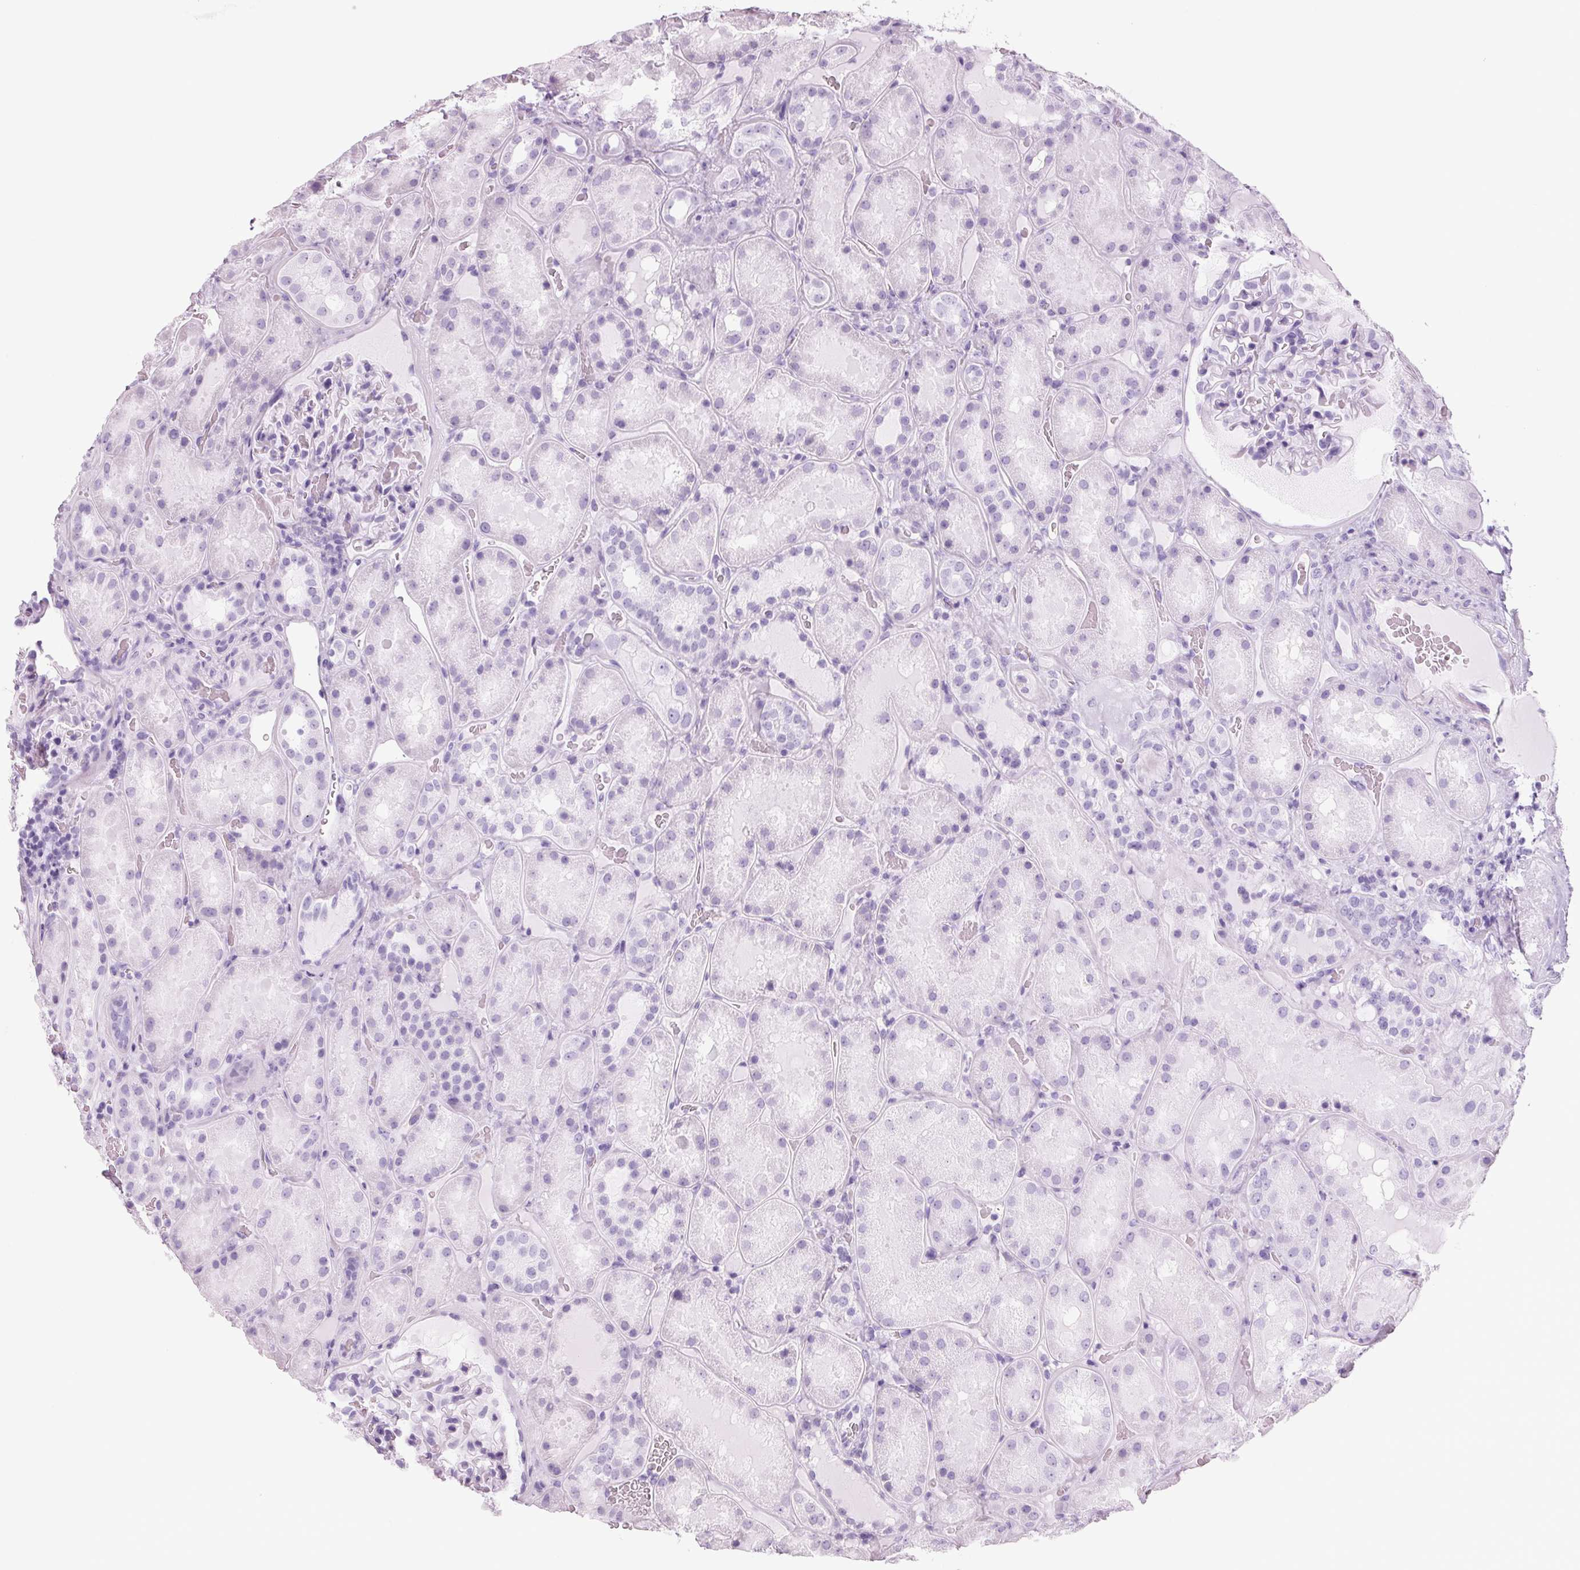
{"staining": {"intensity": "negative", "quantity": "none", "location": "none"}, "tissue": "kidney", "cell_type": "Cells in glomeruli", "image_type": "normal", "snomed": [{"axis": "morphology", "description": "Normal tissue, NOS"}, {"axis": "topography", "description": "Kidney"}], "caption": "Kidney stained for a protein using IHC reveals no positivity cells in glomeruli.", "gene": "ADAM20", "patient": {"sex": "male", "age": 73}}